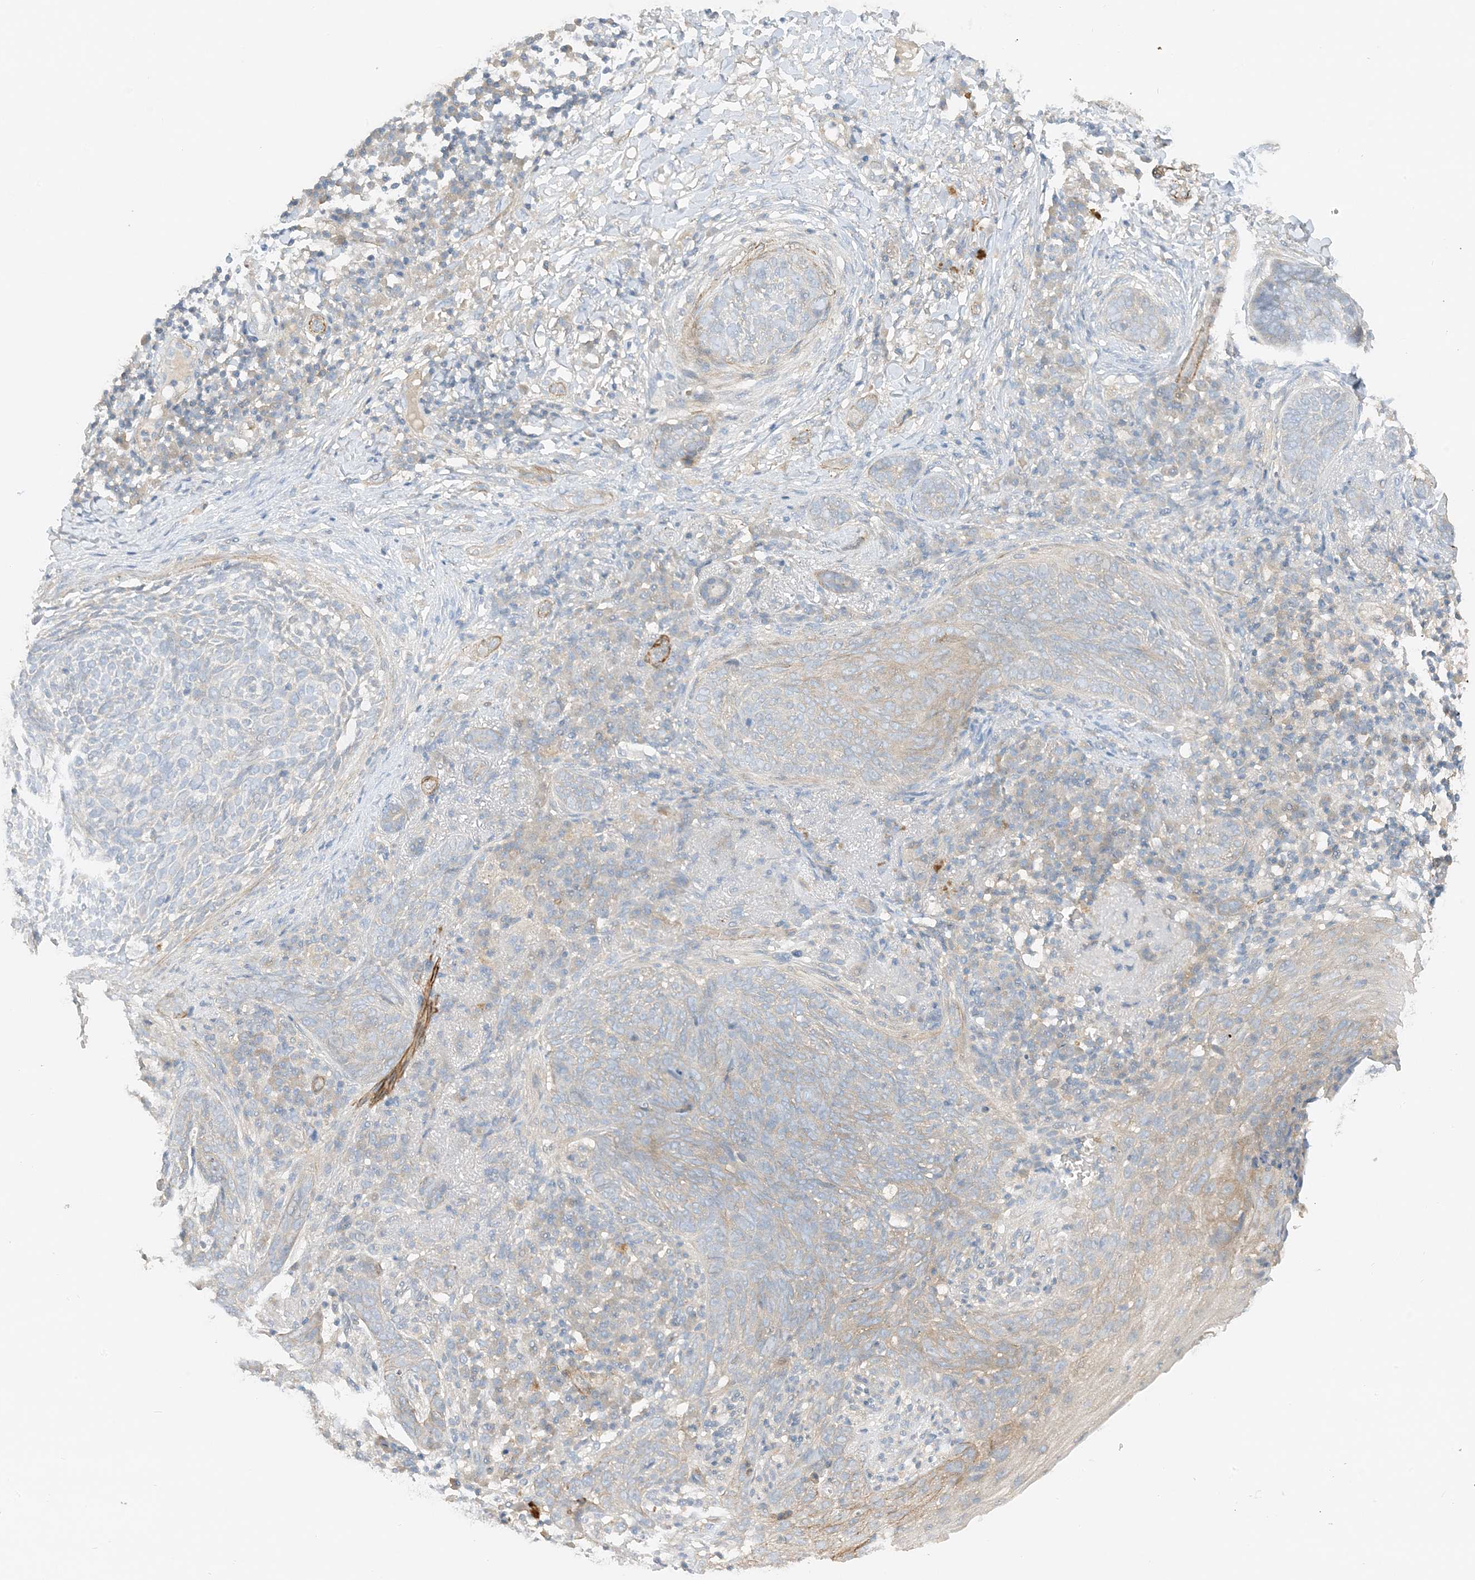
{"staining": {"intensity": "weak", "quantity": "<25%", "location": "cytoplasmic/membranous"}, "tissue": "skin cancer", "cell_type": "Tumor cells", "image_type": "cancer", "snomed": [{"axis": "morphology", "description": "Basal cell carcinoma"}, {"axis": "topography", "description": "Skin"}], "caption": "Protein analysis of skin cancer (basal cell carcinoma) shows no significant staining in tumor cells.", "gene": "KIFBP", "patient": {"sex": "male", "age": 85}}